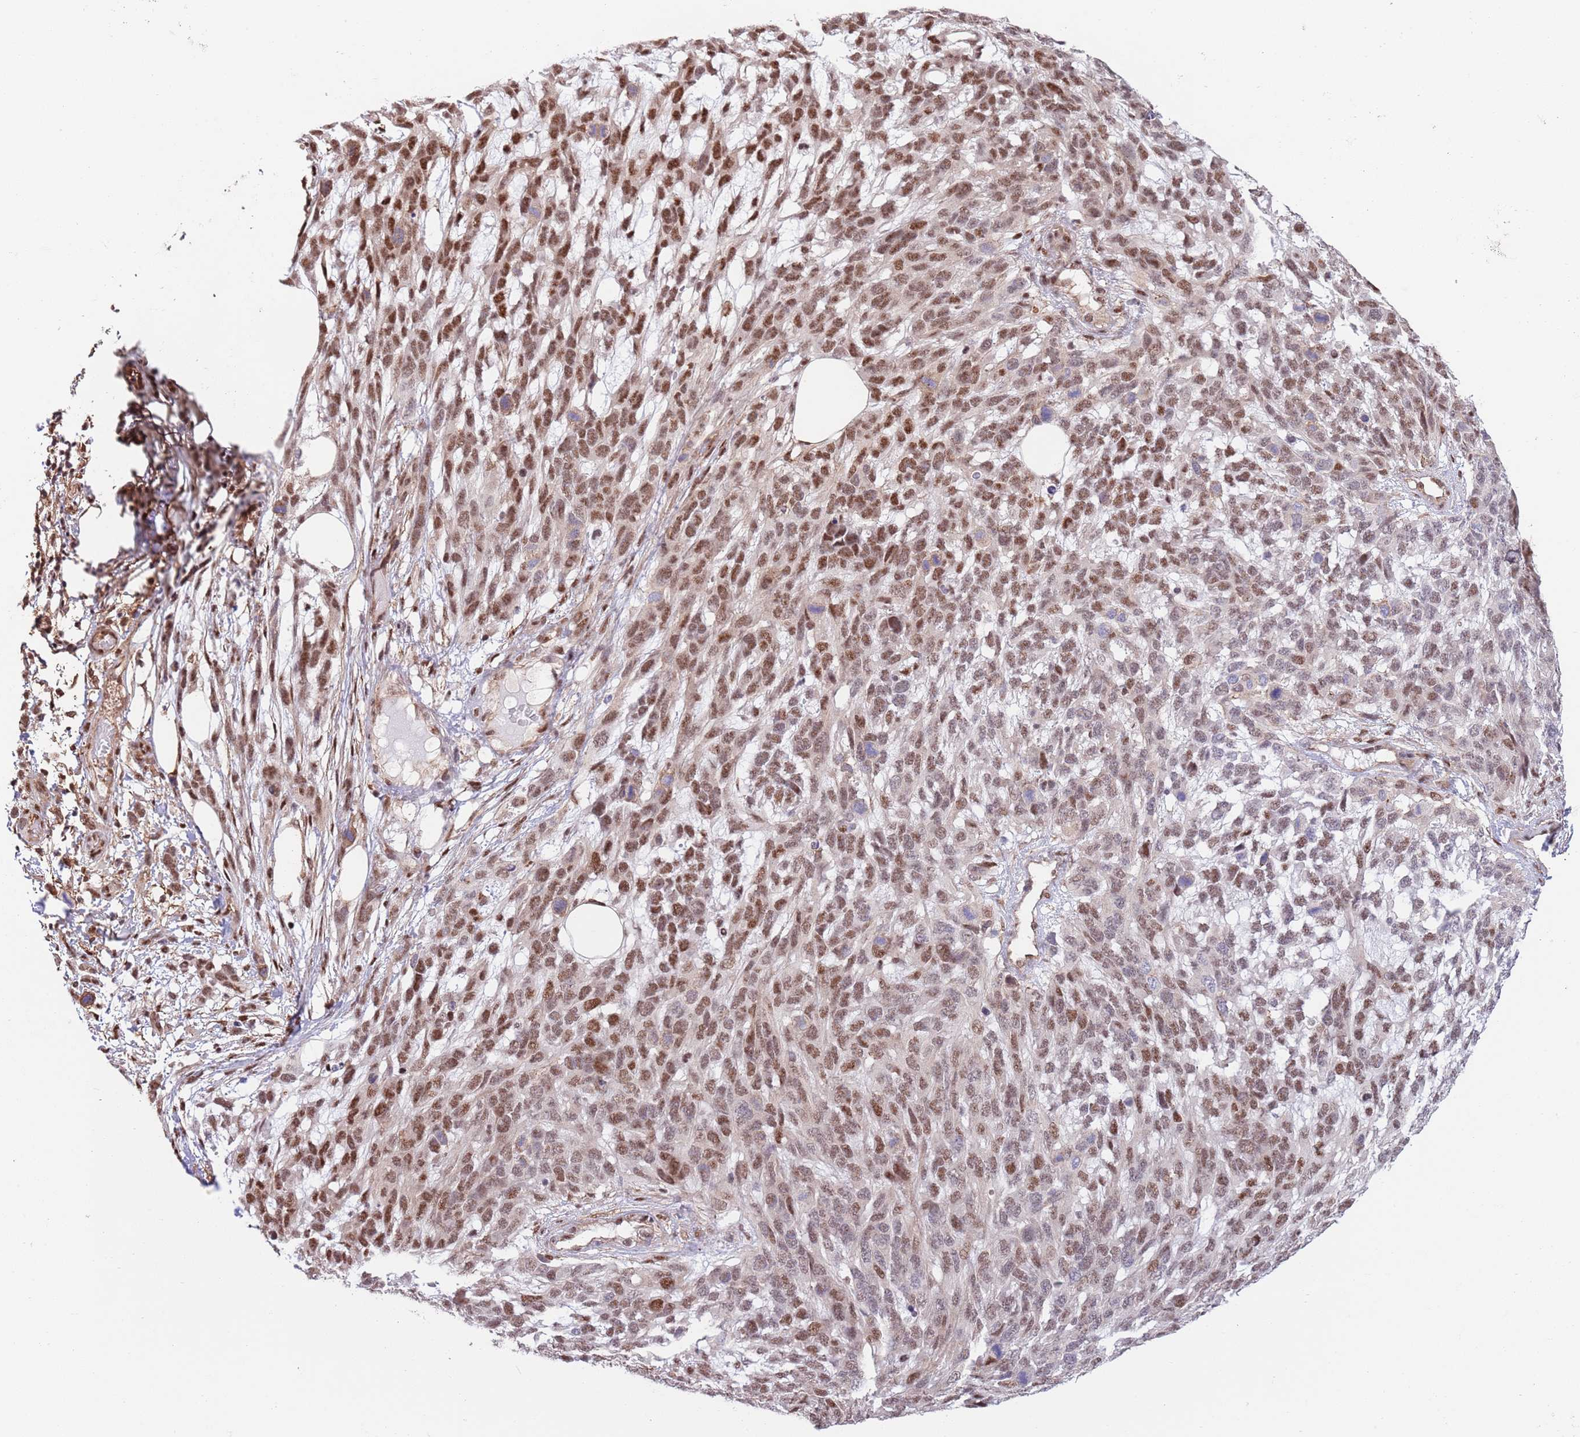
{"staining": {"intensity": "strong", "quantity": ">75%", "location": "nuclear"}, "tissue": "melanoma", "cell_type": "Tumor cells", "image_type": "cancer", "snomed": [{"axis": "morphology", "description": "Normal morphology"}, {"axis": "morphology", "description": "Malignant melanoma, NOS"}, {"axis": "topography", "description": "Skin"}], "caption": "Strong nuclear staining is seen in approximately >75% of tumor cells in malignant melanoma.", "gene": "BPNT1", "patient": {"sex": "female", "age": 72}}